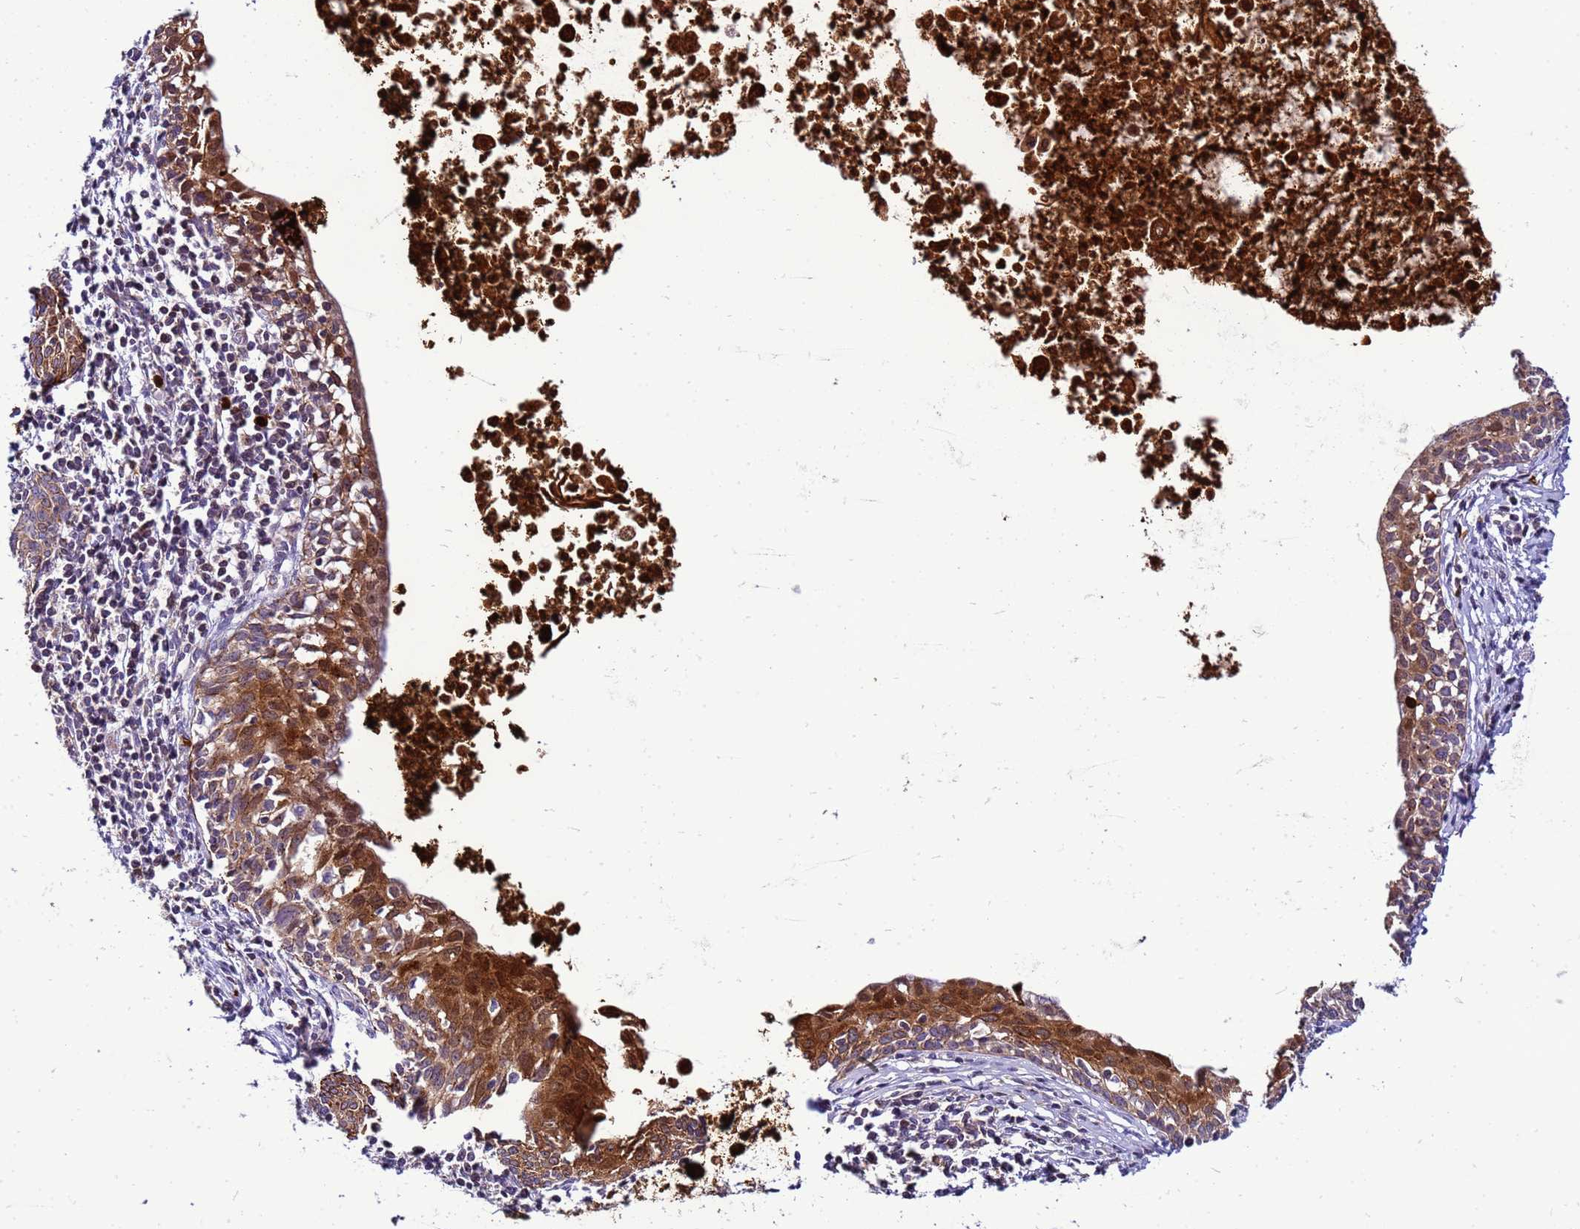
{"staining": {"intensity": "strong", "quantity": ">75%", "location": "cytoplasmic/membranous"}, "tissue": "cervical cancer", "cell_type": "Tumor cells", "image_type": "cancer", "snomed": [{"axis": "morphology", "description": "Squamous cell carcinoma, NOS"}, {"axis": "topography", "description": "Cervix"}], "caption": "Brown immunohistochemical staining in cervical cancer demonstrates strong cytoplasmic/membranous staining in approximately >75% of tumor cells.", "gene": "VPS4B", "patient": {"sex": "female", "age": 52}}